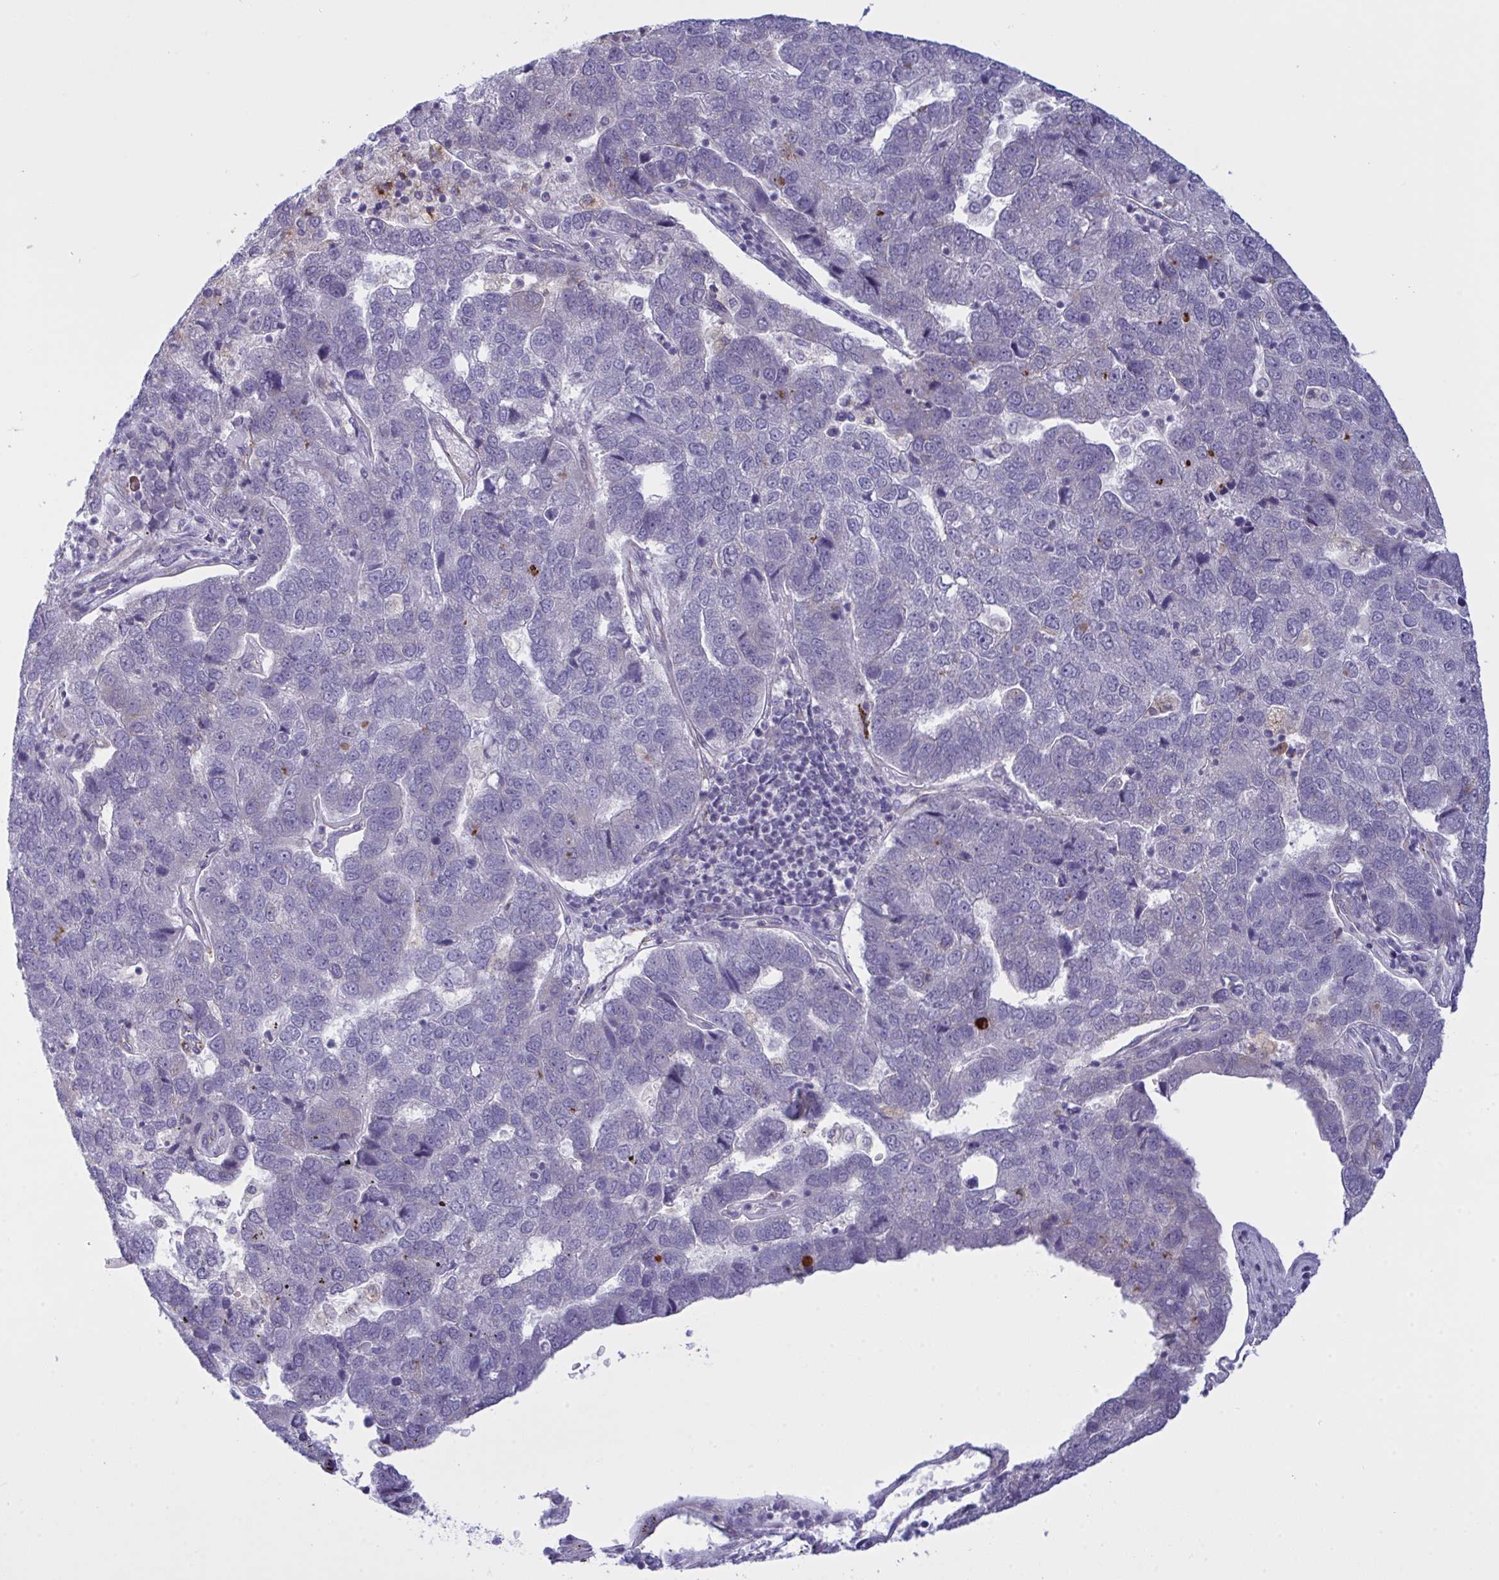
{"staining": {"intensity": "negative", "quantity": "none", "location": "none"}, "tissue": "pancreatic cancer", "cell_type": "Tumor cells", "image_type": "cancer", "snomed": [{"axis": "morphology", "description": "Adenocarcinoma, NOS"}, {"axis": "topography", "description": "Pancreas"}], "caption": "Immunohistochemistry (IHC) histopathology image of pancreatic cancer stained for a protein (brown), which shows no staining in tumor cells.", "gene": "DCBLD1", "patient": {"sex": "female", "age": 61}}